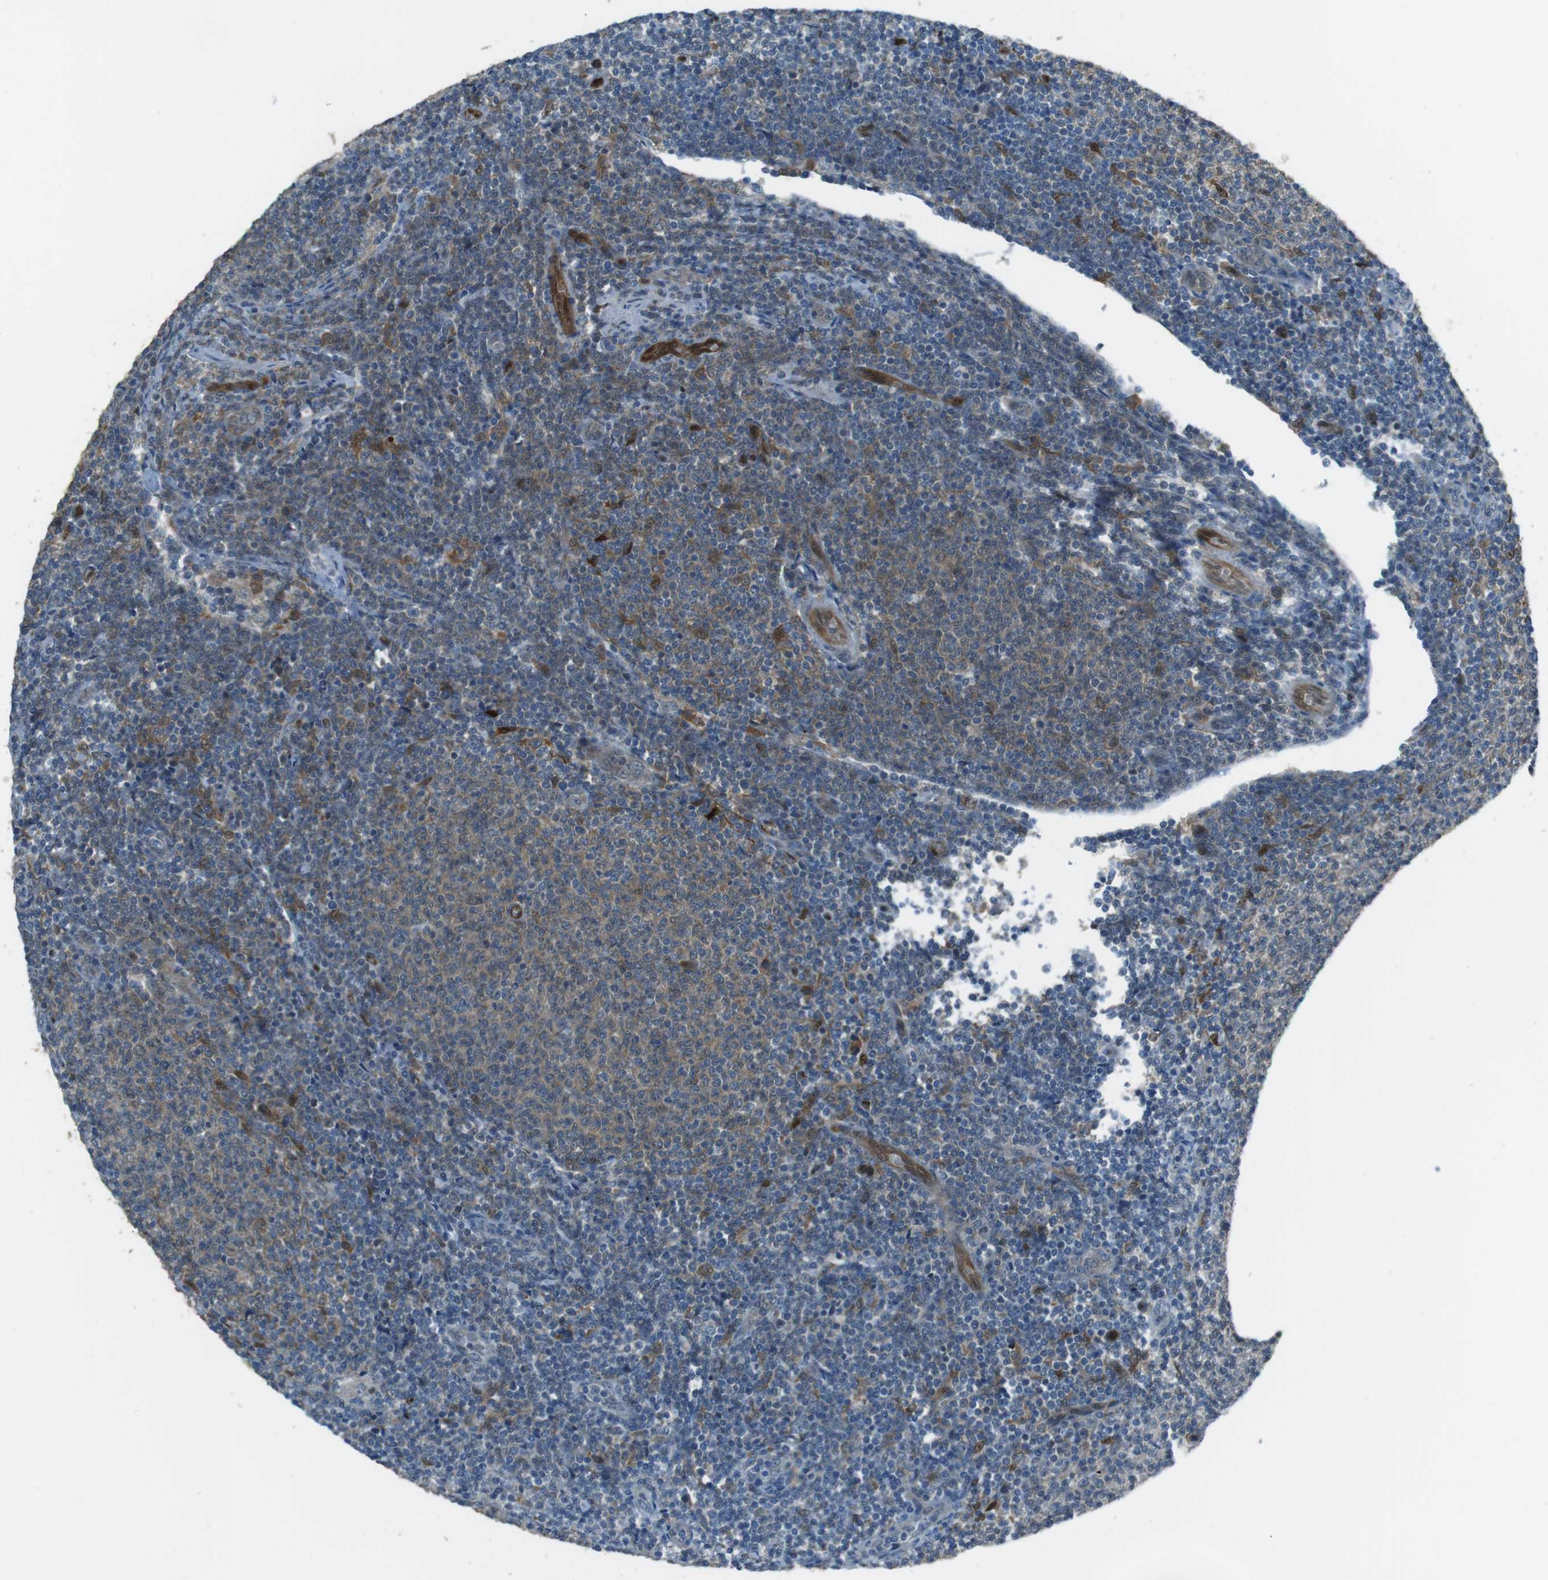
{"staining": {"intensity": "weak", "quantity": "25%-75%", "location": "cytoplasmic/membranous"}, "tissue": "lymphoma", "cell_type": "Tumor cells", "image_type": "cancer", "snomed": [{"axis": "morphology", "description": "Malignant lymphoma, non-Hodgkin's type, Low grade"}, {"axis": "topography", "description": "Lymph node"}], "caption": "The histopathology image reveals immunohistochemical staining of low-grade malignant lymphoma, non-Hodgkin's type. There is weak cytoplasmic/membranous expression is seen in approximately 25%-75% of tumor cells.", "gene": "MFAP3", "patient": {"sex": "male", "age": 66}}